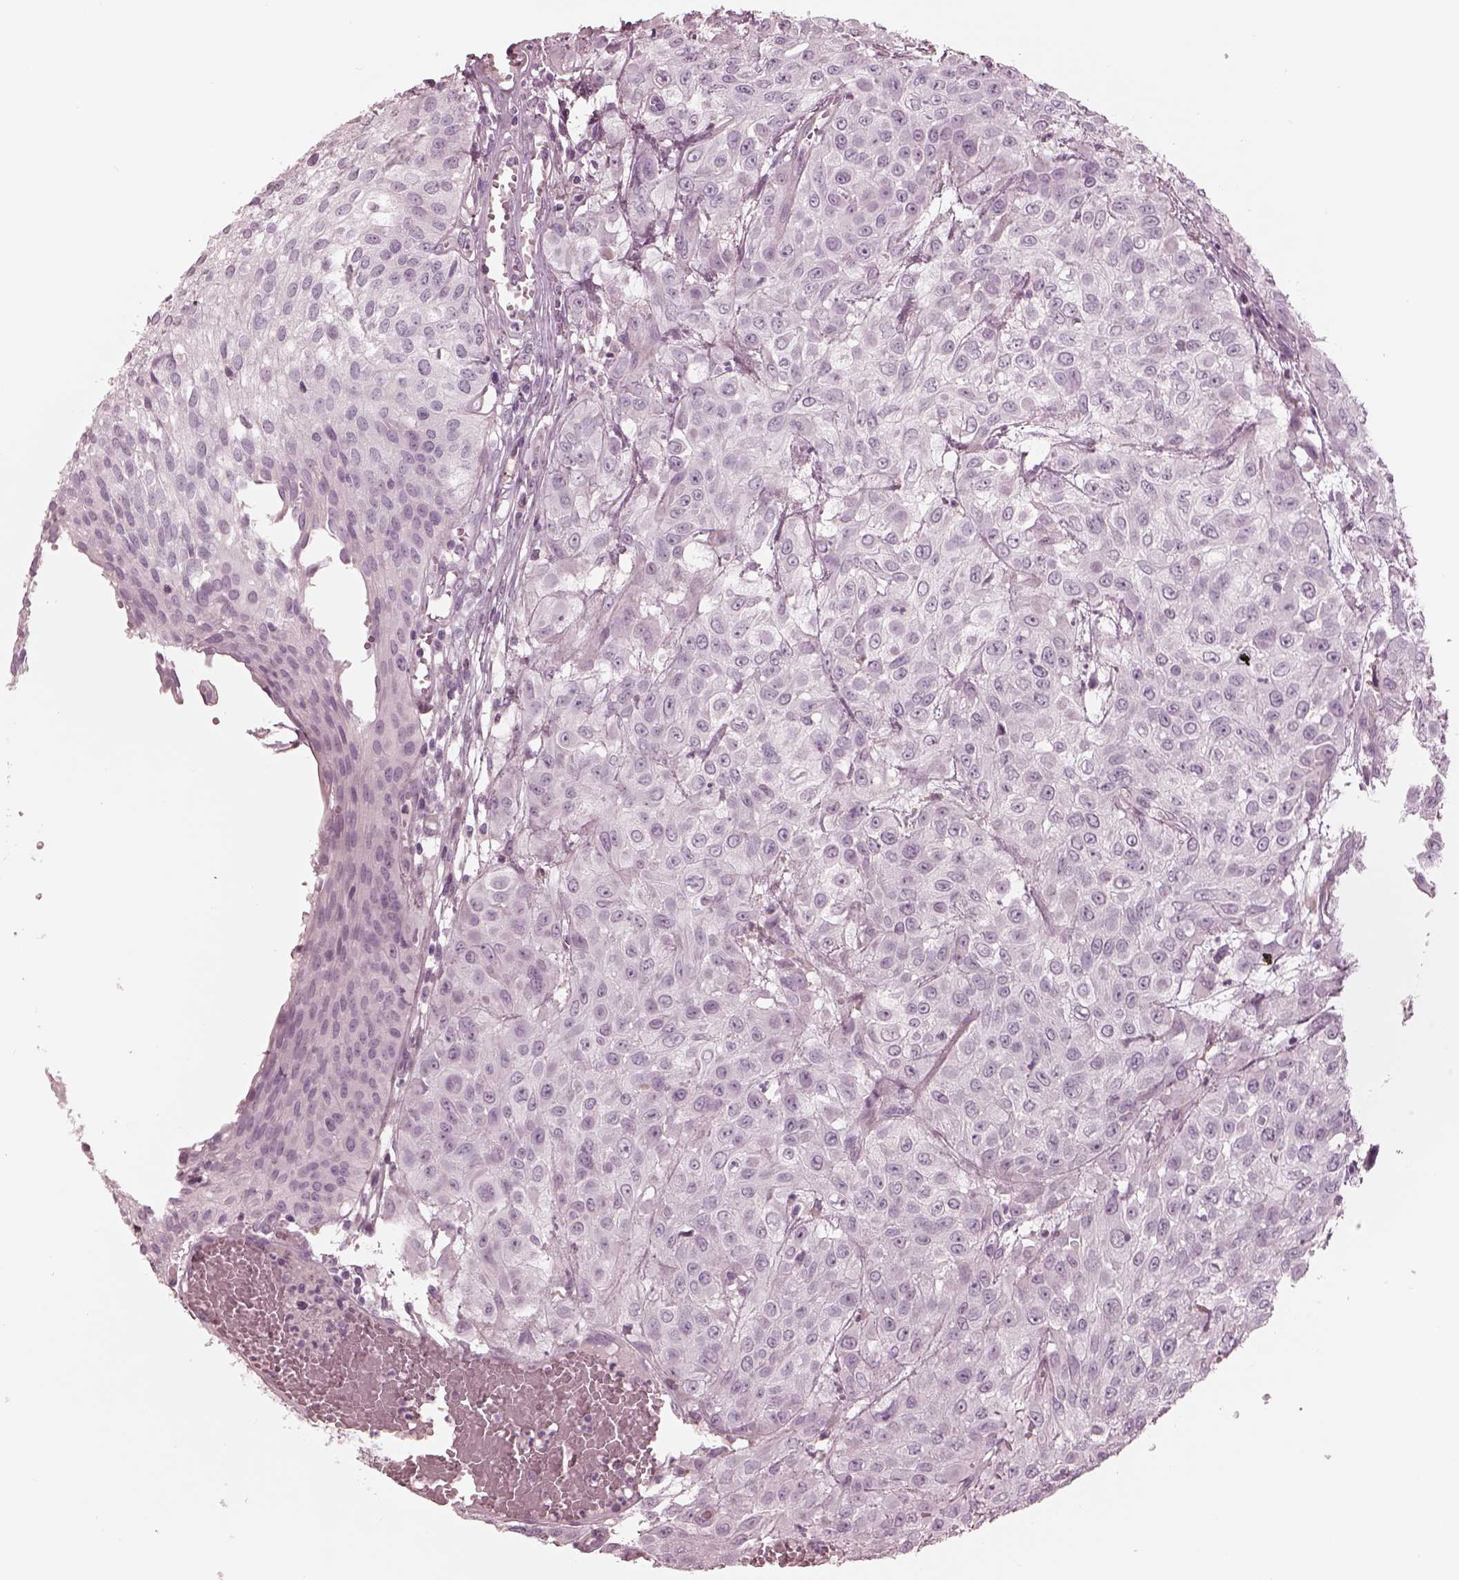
{"staining": {"intensity": "negative", "quantity": "none", "location": "none"}, "tissue": "urothelial cancer", "cell_type": "Tumor cells", "image_type": "cancer", "snomed": [{"axis": "morphology", "description": "Urothelial carcinoma, High grade"}, {"axis": "topography", "description": "Urinary bladder"}], "caption": "A histopathology image of human urothelial carcinoma (high-grade) is negative for staining in tumor cells.", "gene": "CADM2", "patient": {"sex": "male", "age": 57}}